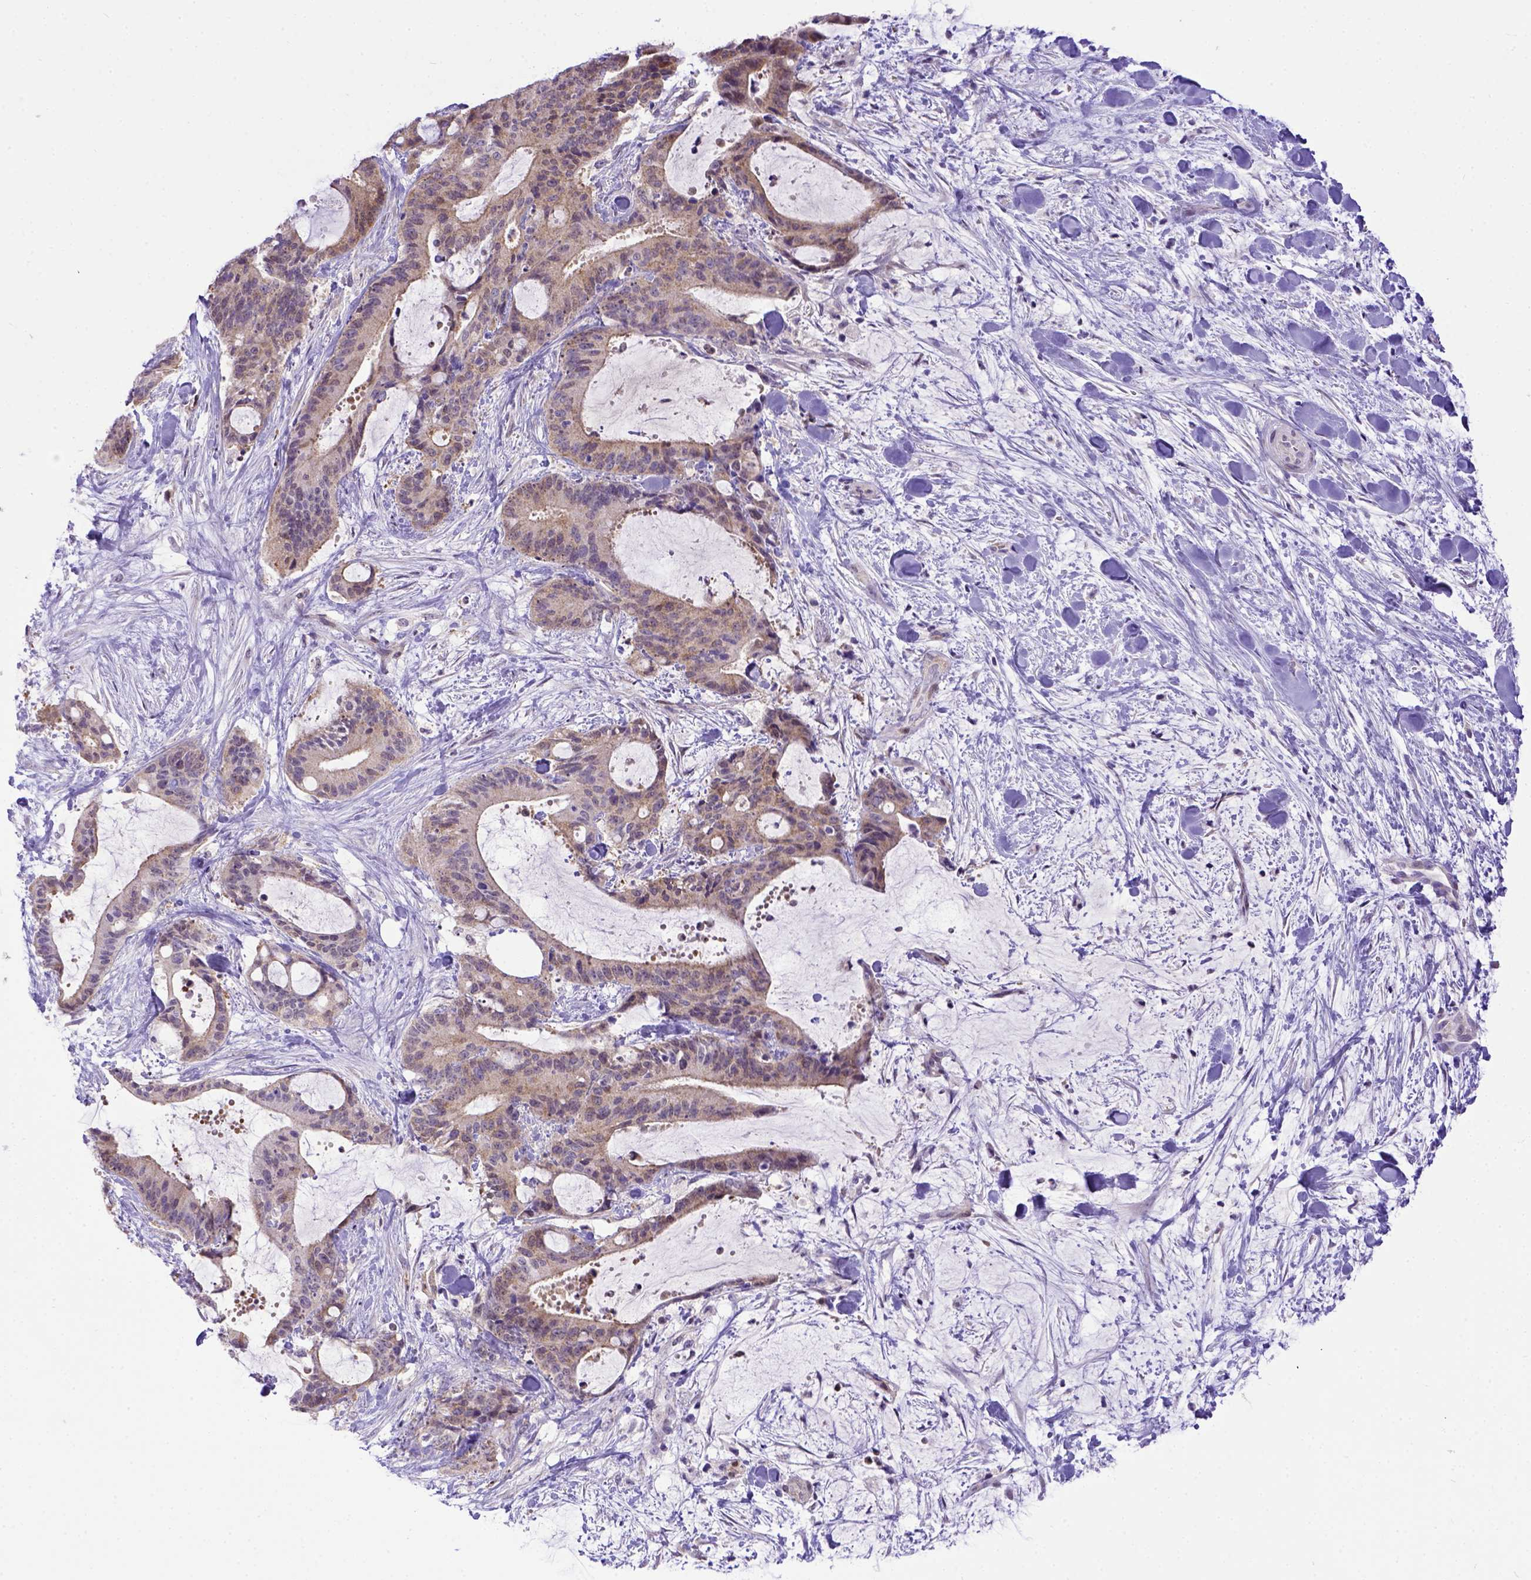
{"staining": {"intensity": "weak", "quantity": "25%-75%", "location": "cytoplasmic/membranous"}, "tissue": "liver cancer", "cell_type": "Tumor cells", "image_type": "cancer", "snomed": [{"axis": "morphology", "description": "Cholangiocarcinoma"}, {"axis": "topography", "description": "Liver"}], "caption": "There is low levels of weak cytoplasmic/membranous expression in tumor cells of liver cancer, as demonstrated by immunohistochemical staining (brown color).", "gene": "BTN1A1", "patient": {"sex": "female", "age": 73}}